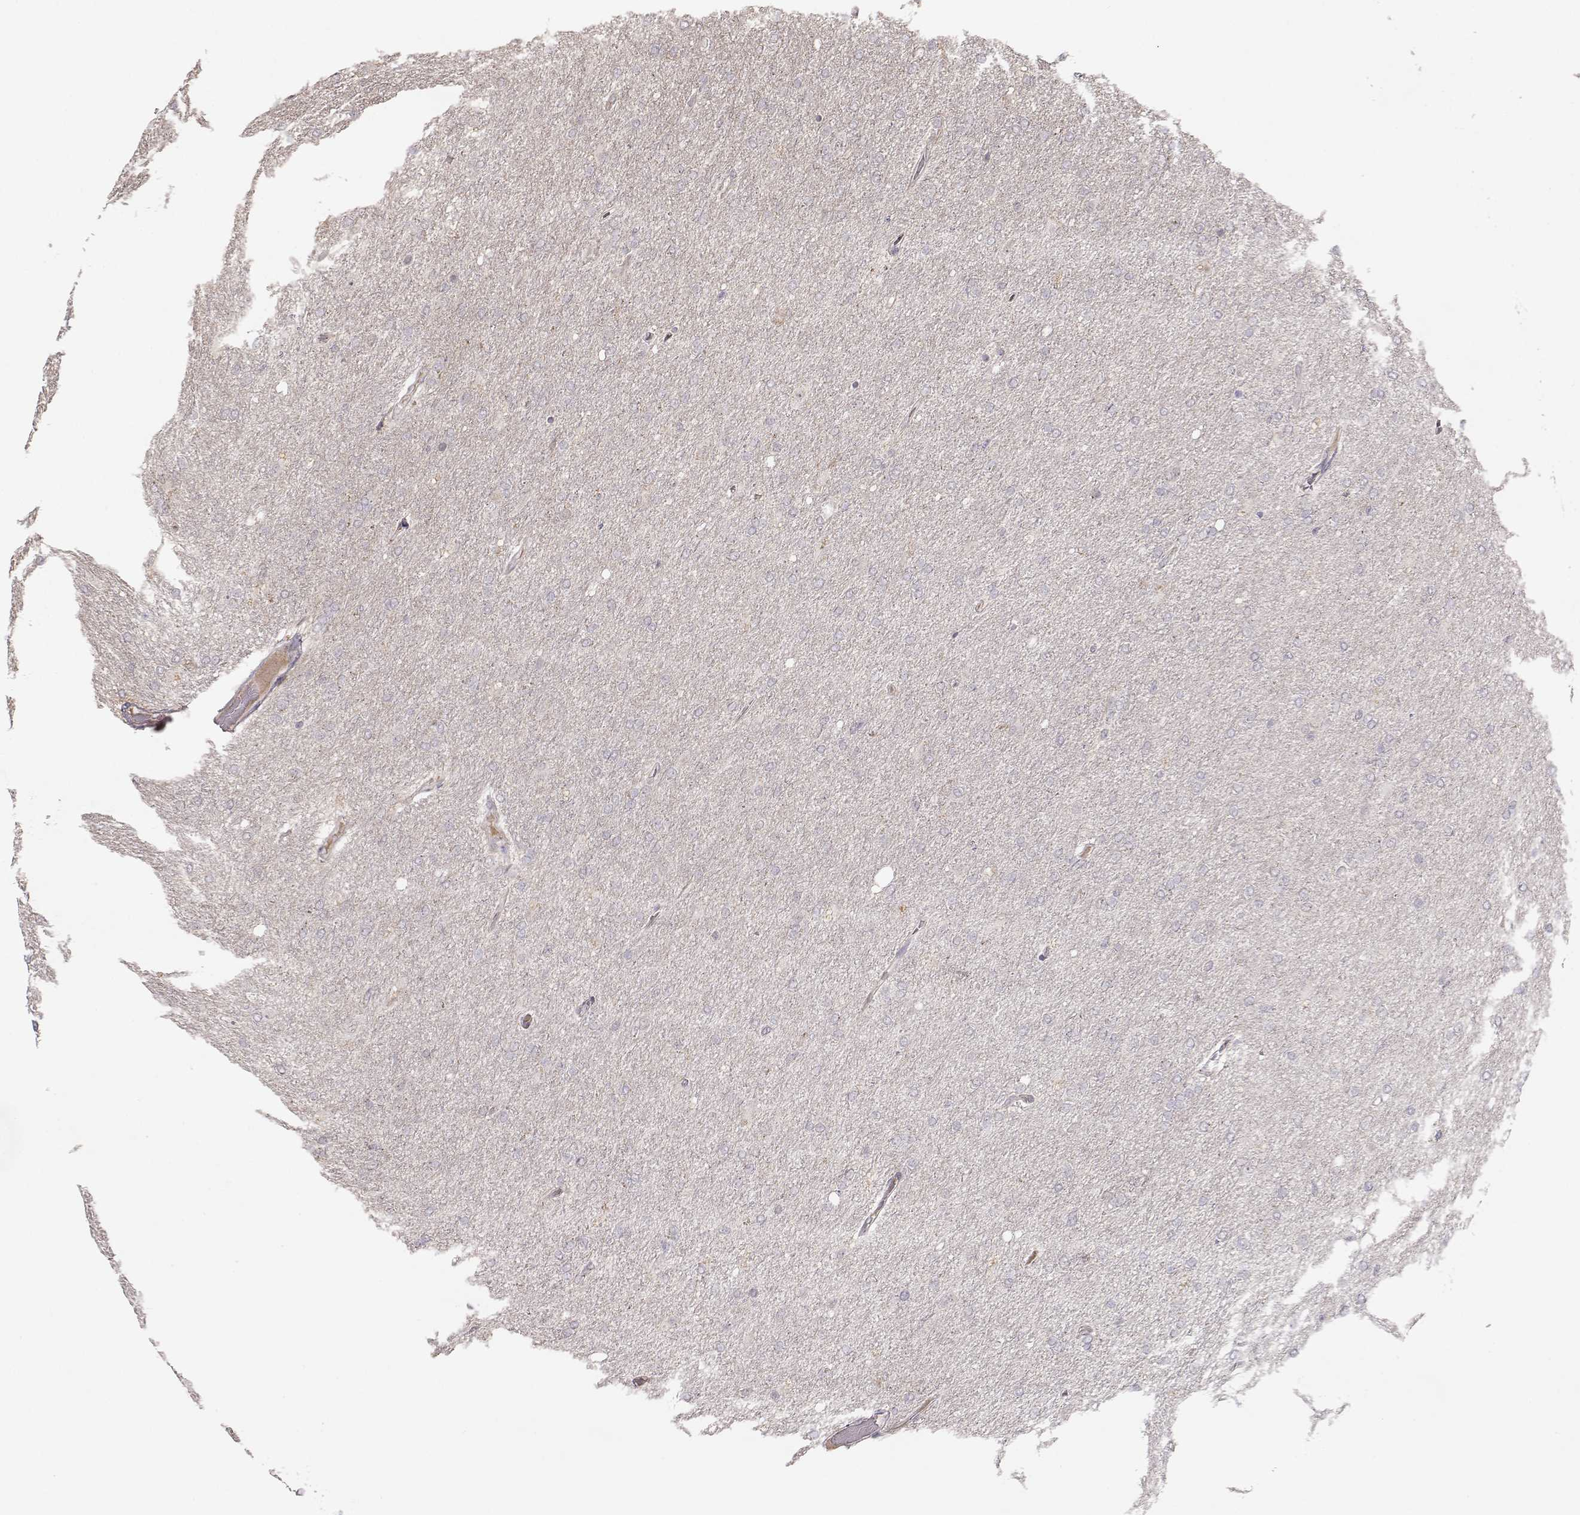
{"staining": {"intensity": "negative", "quantity": "none", "location": "none"}, "tissue": "glioma", "cell_type": "Tumor cells", "image_type": "cancer", "snomed": [{"axis": "morphology", "description": "Glioma, malignant, High grade"}, {"axis": "topography", "description": "Cerebral cortex"}], "caption": "Tumor cells show no significant protein staining in malignant glioma (high-grade).", "gene": "PNMT", "patient": {"sex": "male", "age": 70}}